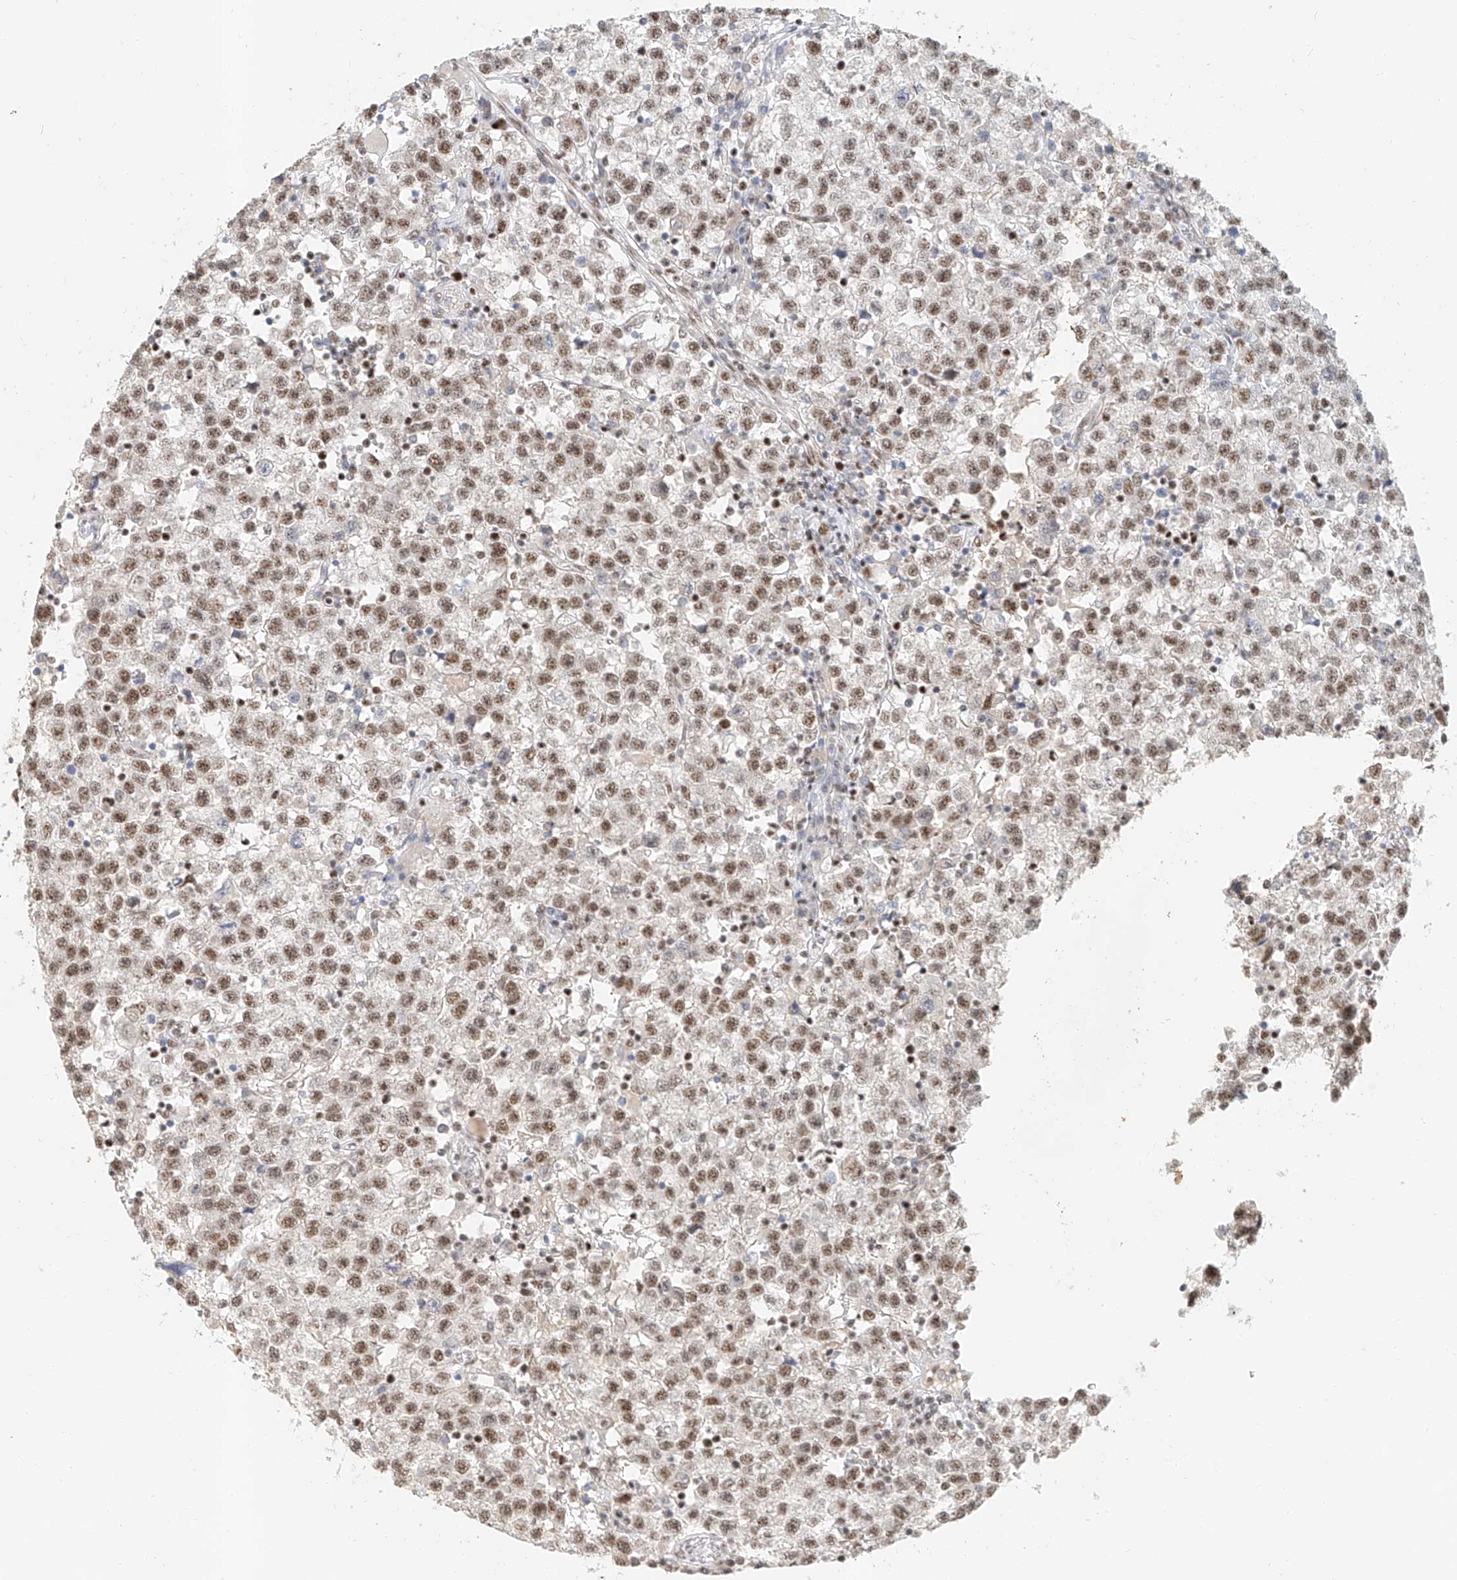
{"staining": {"intensity": "moderate", "quantity": ">75%", "location": "nuclear"}, "tissue": "testis cancer", "cell_type": "Tumor cells", "image_type": "cancer", "snomed": [{"axis": "morphology", "description": "Seminoma, NOS"}, {"axis": "topography", "description": "Testis"}], "caption": "High-power microscopy captured an IHC histopathology image of testis seminoma, revealing moderate nuclear staining in about >75% of tumor cells.", "gene": "CXorf58", "patient": {"sex": "male", "age": 22}}